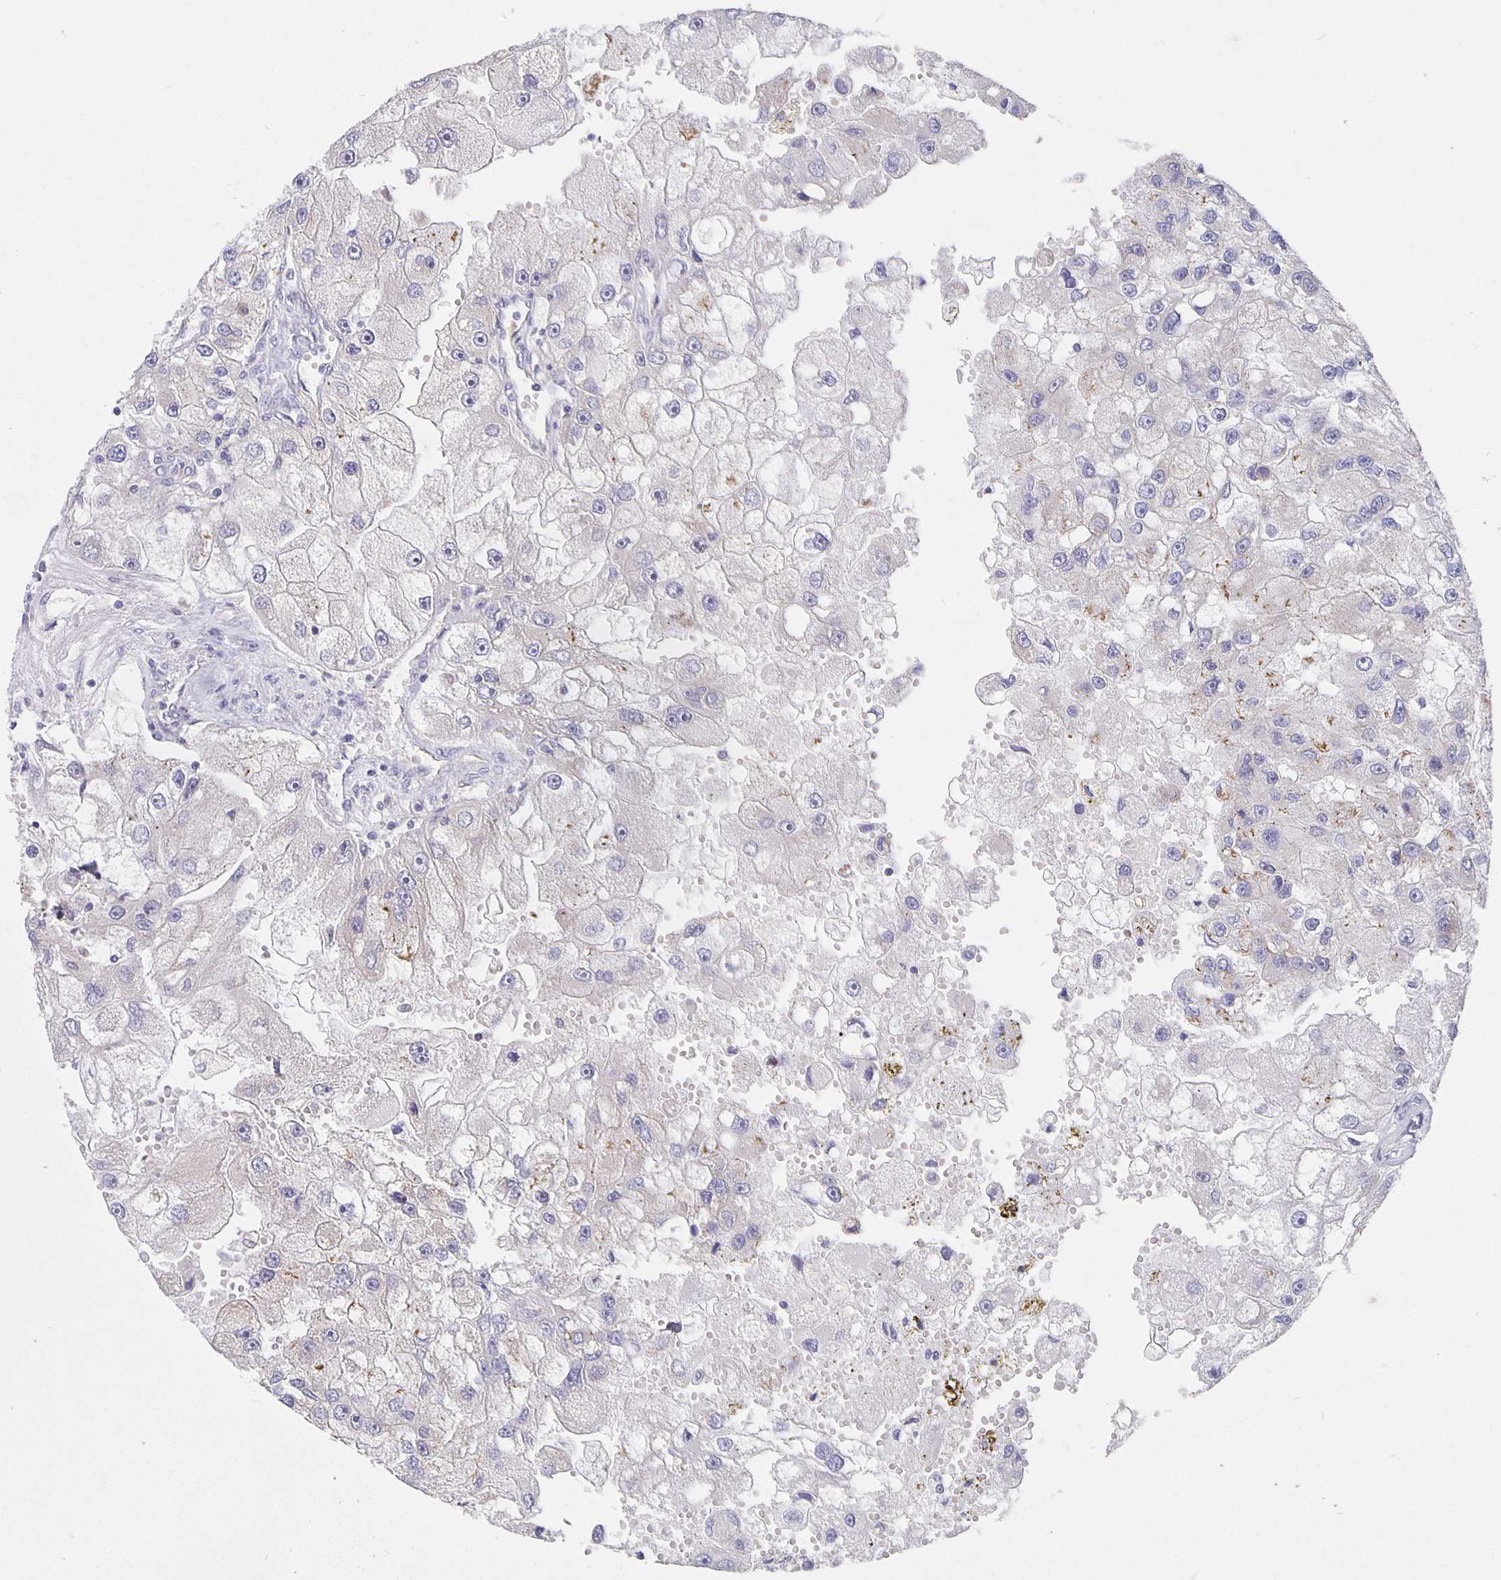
{"staining": {"intensity": "negative", "quantity": "none", "location": "none"}, "tissue": "renal cancer", "cell_type": "Tumor cells", "image_type": "cancer", "snomed": [{"axis": "morphology", "description": "Adenocarcinoma, NOS"}, {"axis": "topography", "description": "Kidney"}], "caption": "The histopathology image displays no significant expression in tumor cells of adenocarcinoma (renal). (Immunohistochemistry (ihc), brightfield microscopy, high magnification).", "gene": "CFAP74", "patient": {"sex": "male", "age": 63}}